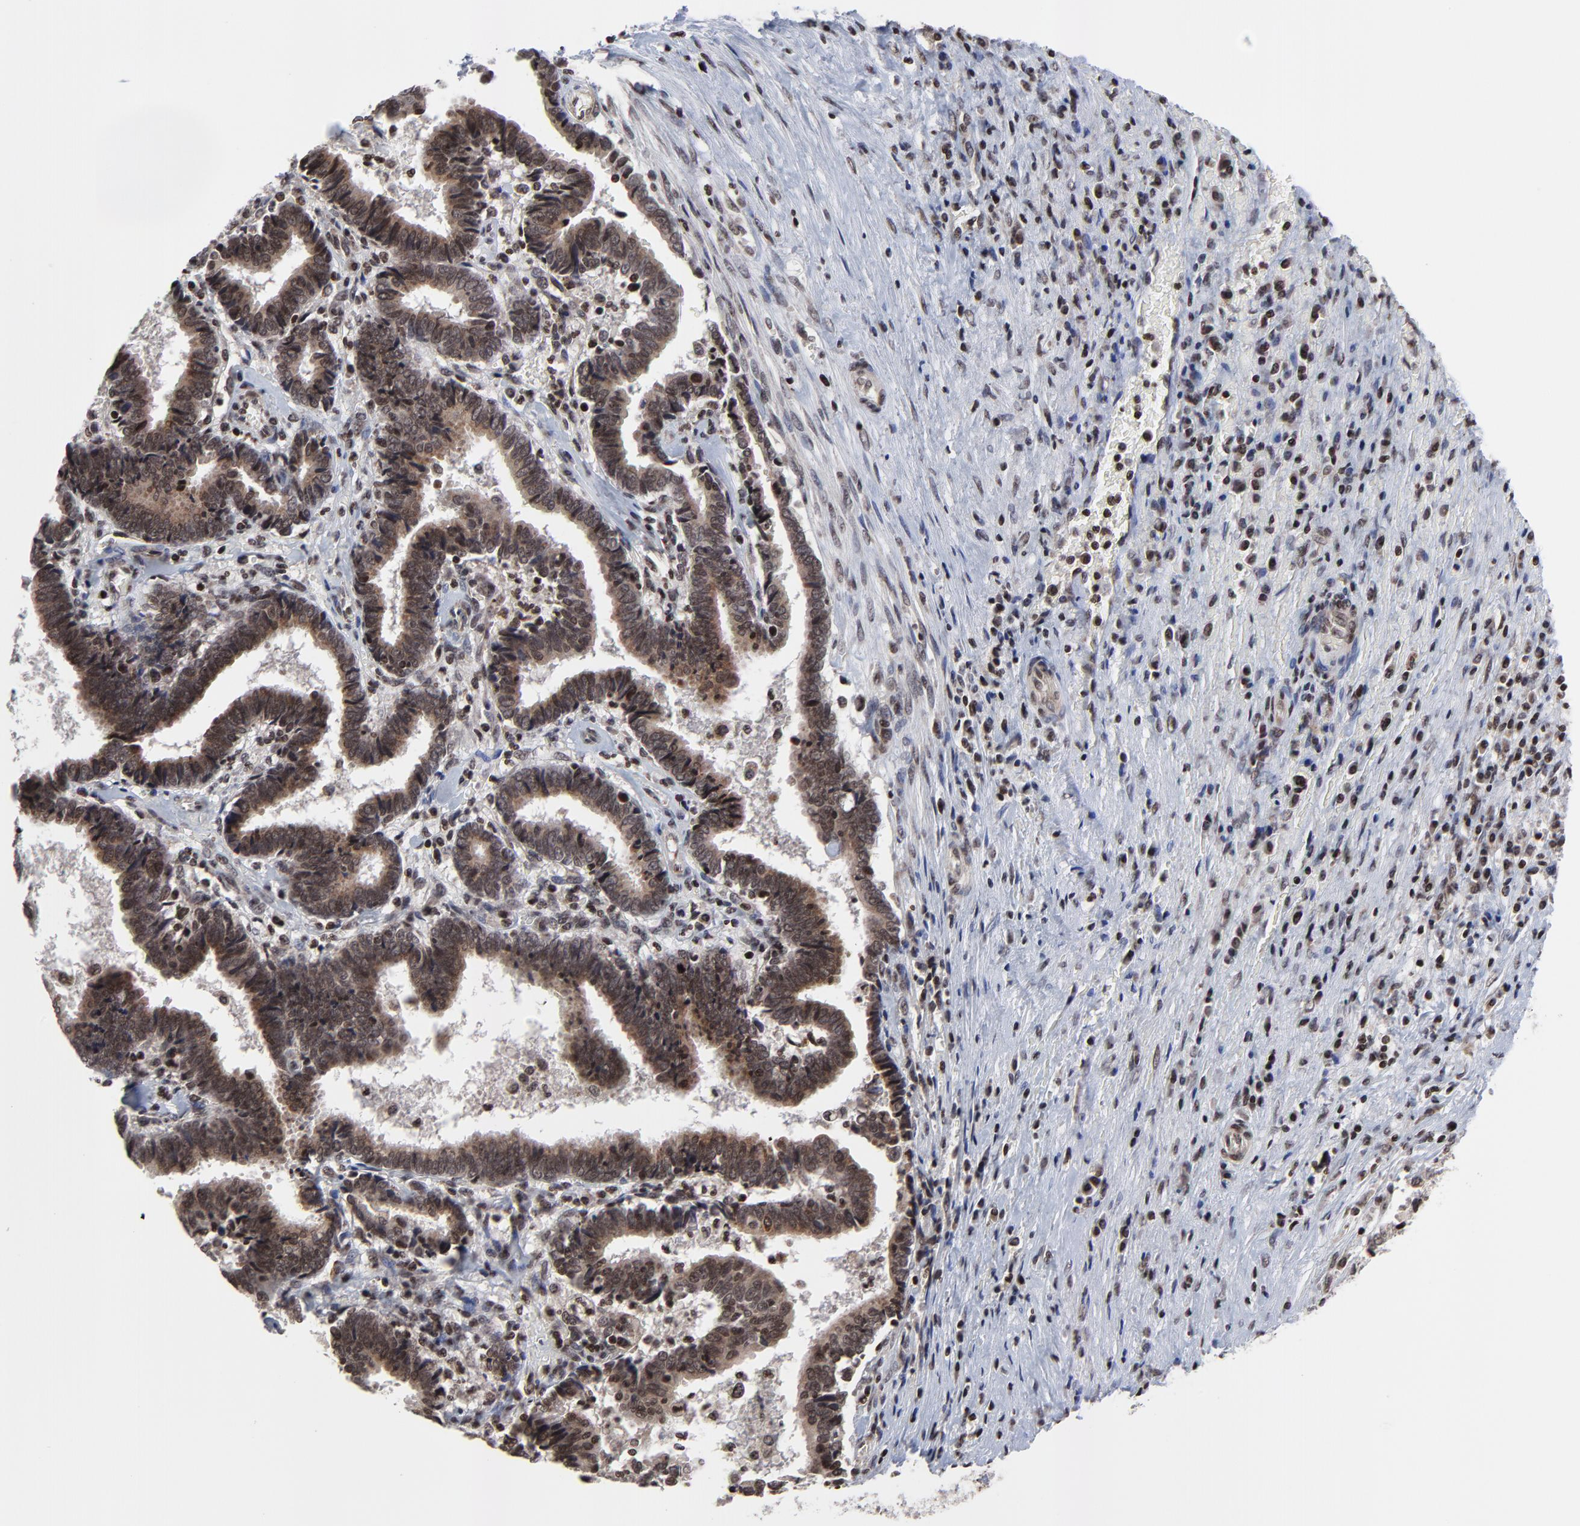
{"staining": {"intensity": "strong", "quantity": ">75%", "location": "cytoplasmic/membranous,nuclear"}, "tissue": "liver cancer", "cell_type": "Tumor cells", "image_type": "cancer", "snomed": [{"axis": "morphology", "description": "Cholangiocarcinoma"}, {"axis": "topography", "description": "Liver"}], "caption": "Strong cytoplasmic/membranous and nuclear expression for a protein is appreciated in approximately >75% of tumor cells of liver cancer (cholangiocarcinoma) using IHC.", "gene": "ZNF777", "patient": {"sex": "male", "age": 57}}